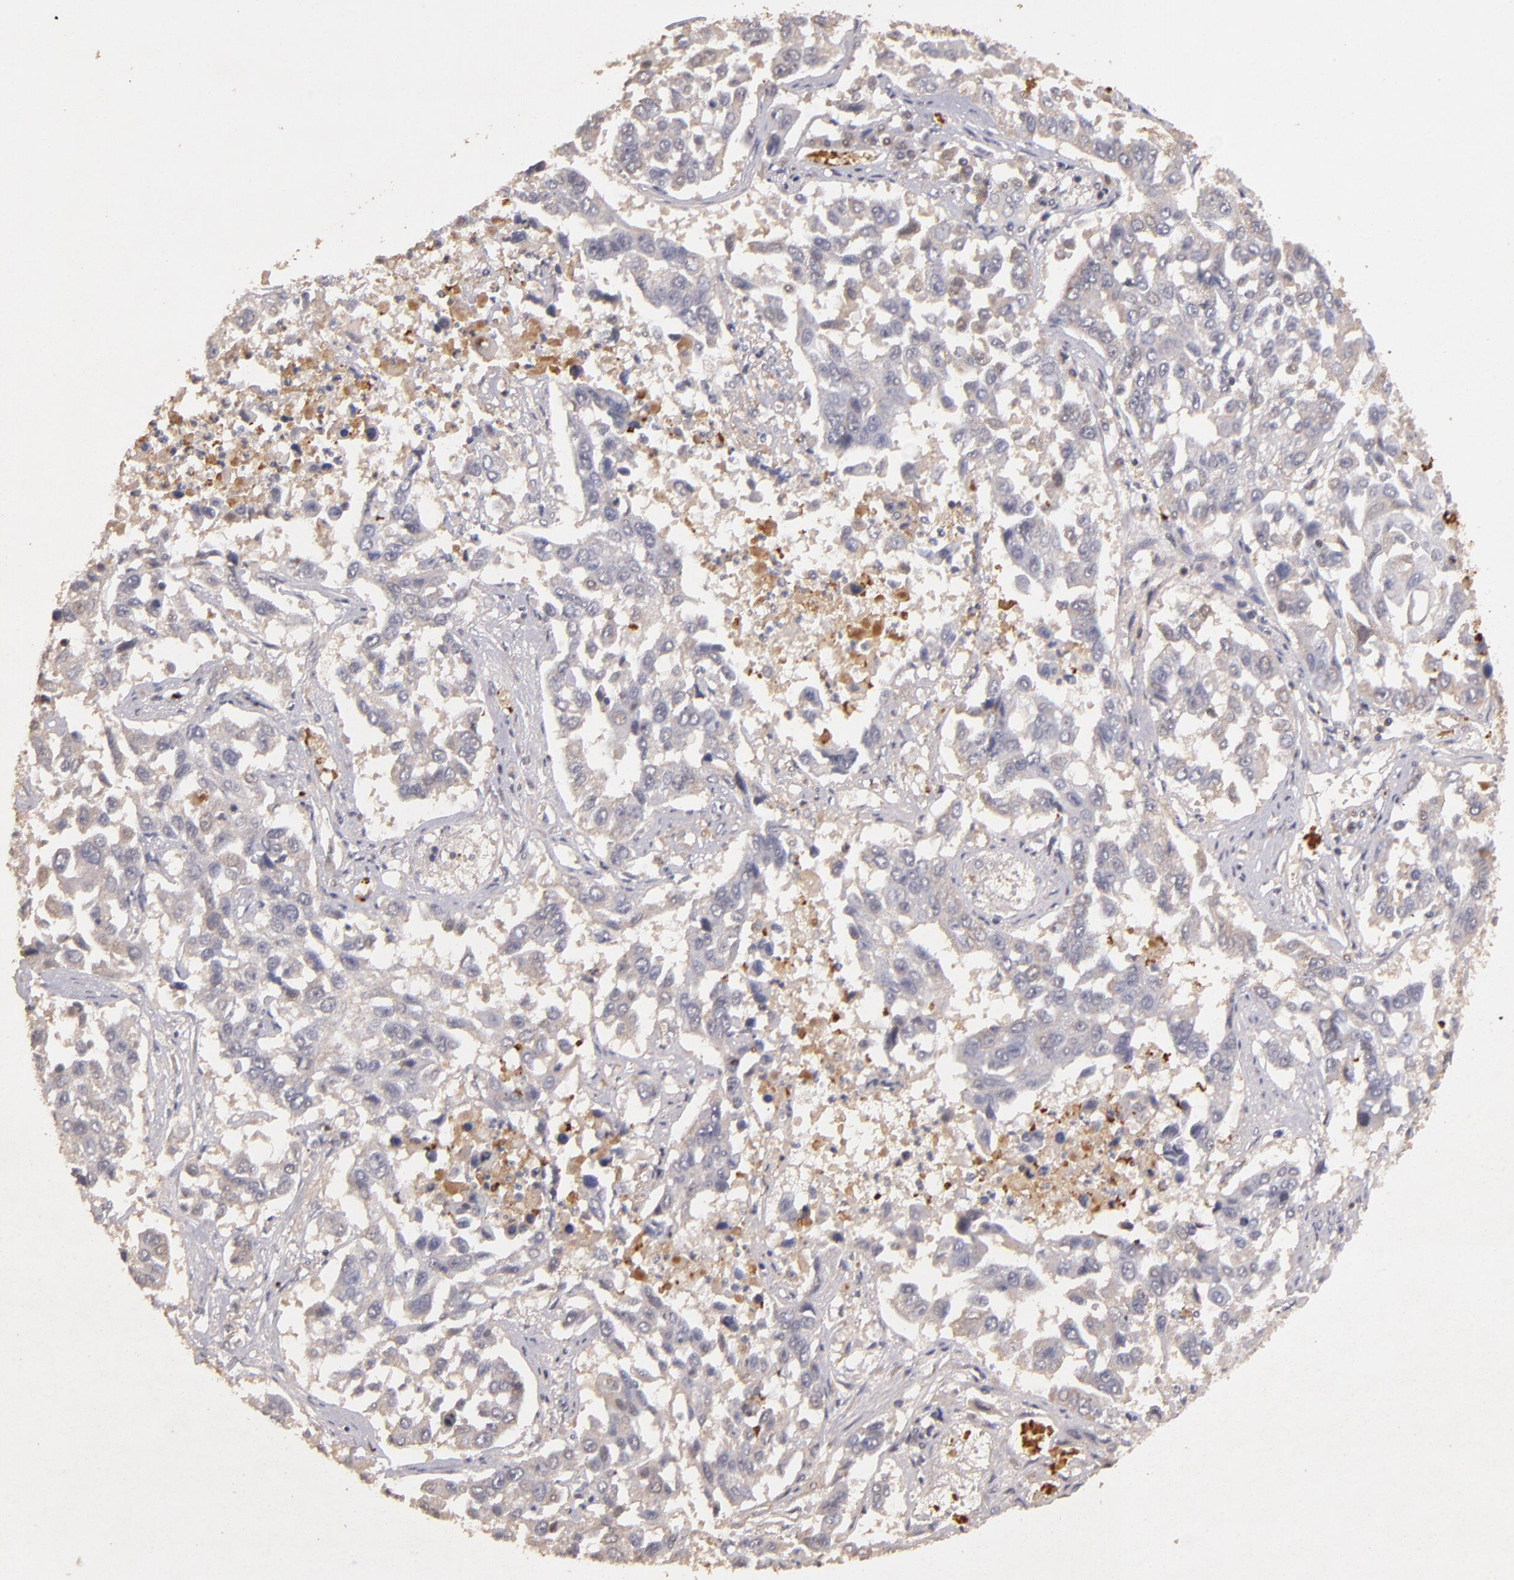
{"staining": {"intensity": "weak", "quantity": ">75%", "location": "cytoplasmic/membranous"}, "tissue": "lung cancer", "cell_type": "Tumor cells", "image_type": "cancer", "snomed": [{"axis": "morphology", "description": "Squamous cell carcinoma, NOS"}, {"axis": "topography", "description": "Lung"}], "caption": "This is an image of IHC staining of squamous cell carcinoma (lung), which shows weak positivity in the cytoplasmic/membranous of tumor cells.", "gene": "SERPINC1", "patient": {"sex": "male", "age": 71}}